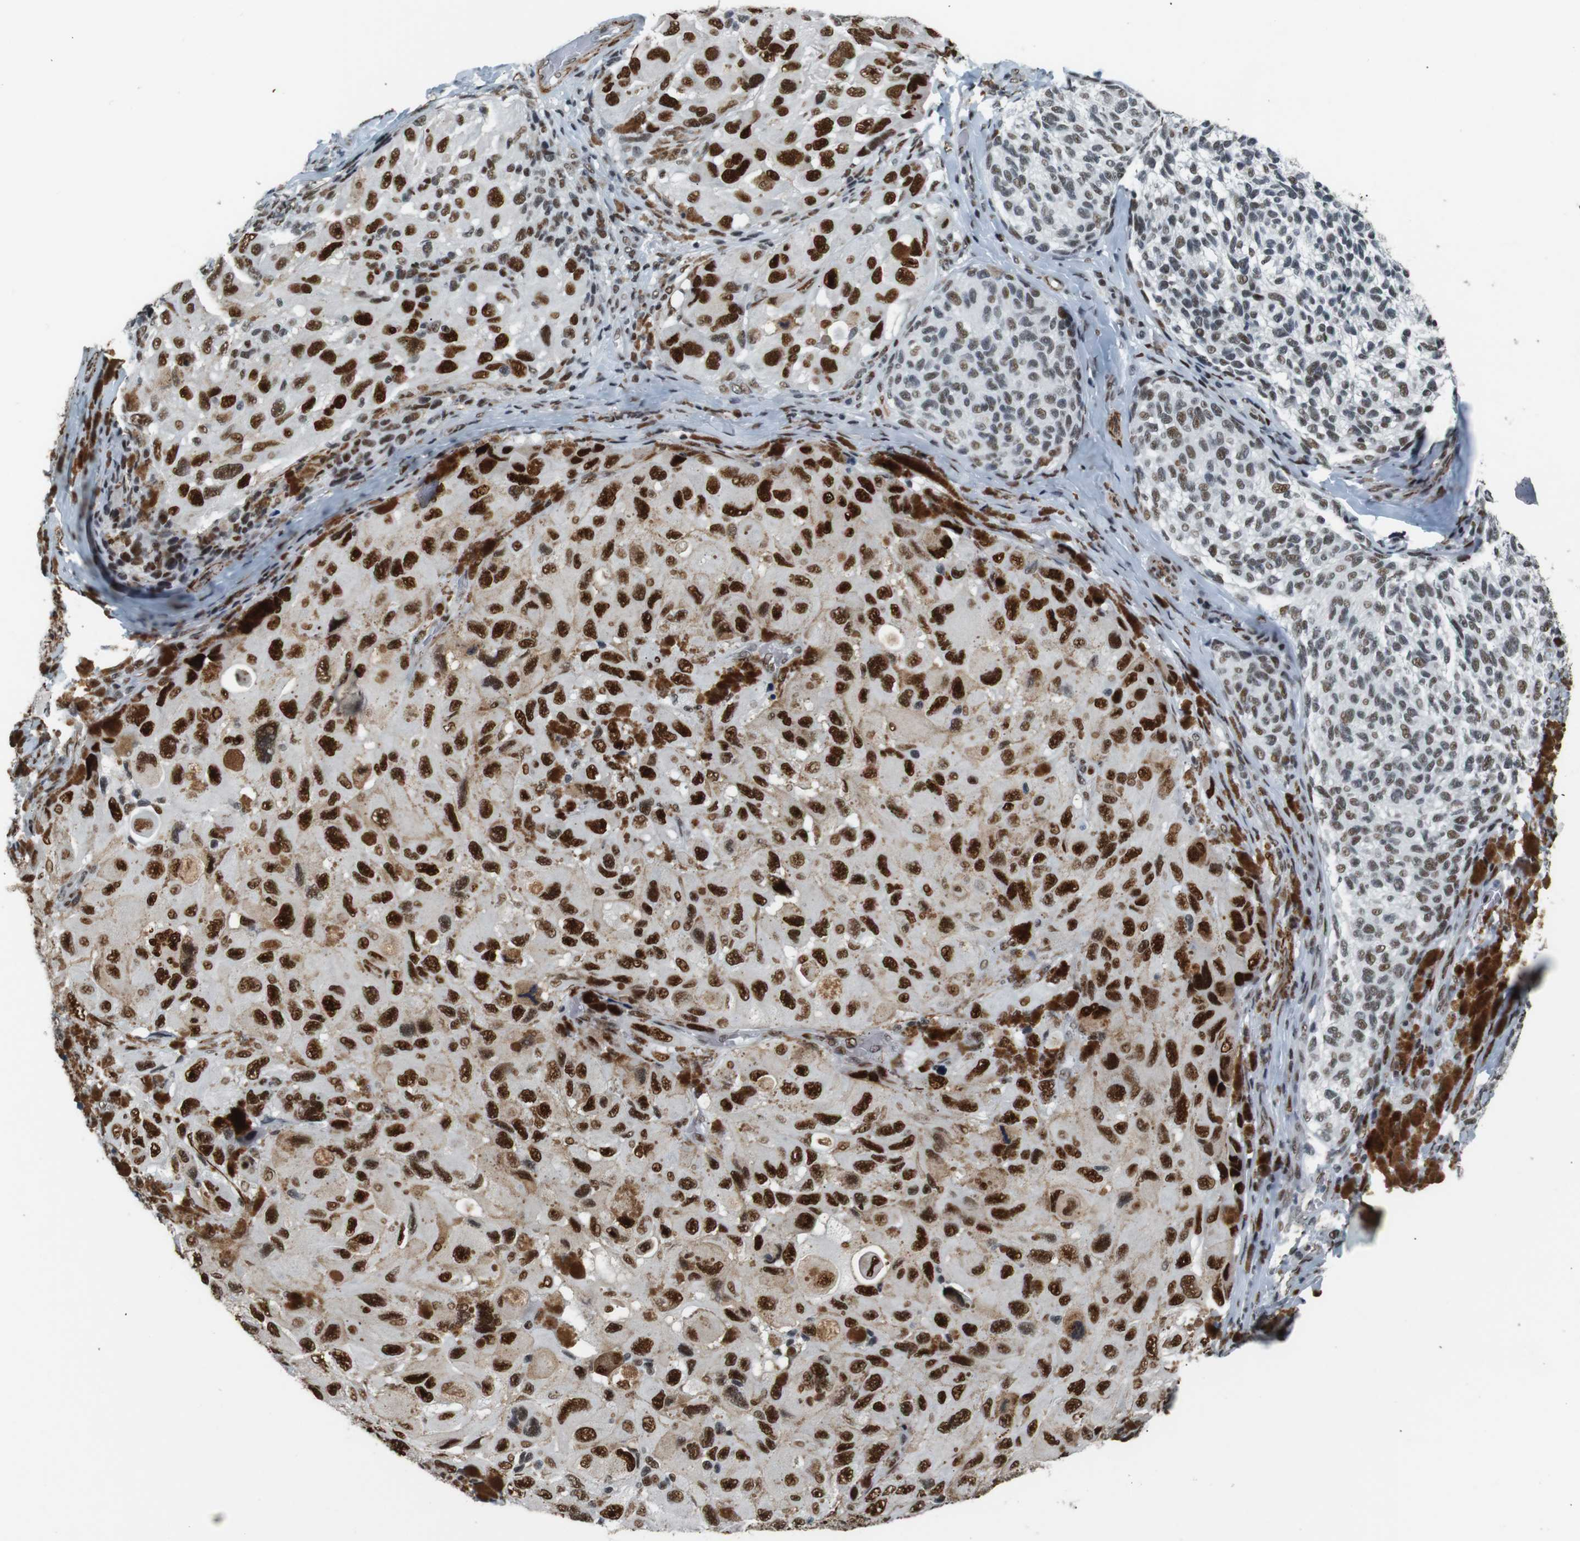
{"staining": {"intensity": "strong", "quantity": ">75%", "location": "nuclear"}, "tissue": "melanoma", "cell_type": "Tumor cells", "image_type": "cancer", "snomed": [{"axis": "morphology", "description": "Malignant melanoma, NOS"}, {"axis": "topography", "description": "Skin"}], "caption": "Immunohistochemistry of melanoma reveals high levels of strong nuclear expression in approximately >75% of tumor cells.", "gene": "HEXIM1", "patient": {"sex": "female", "age": 73}}